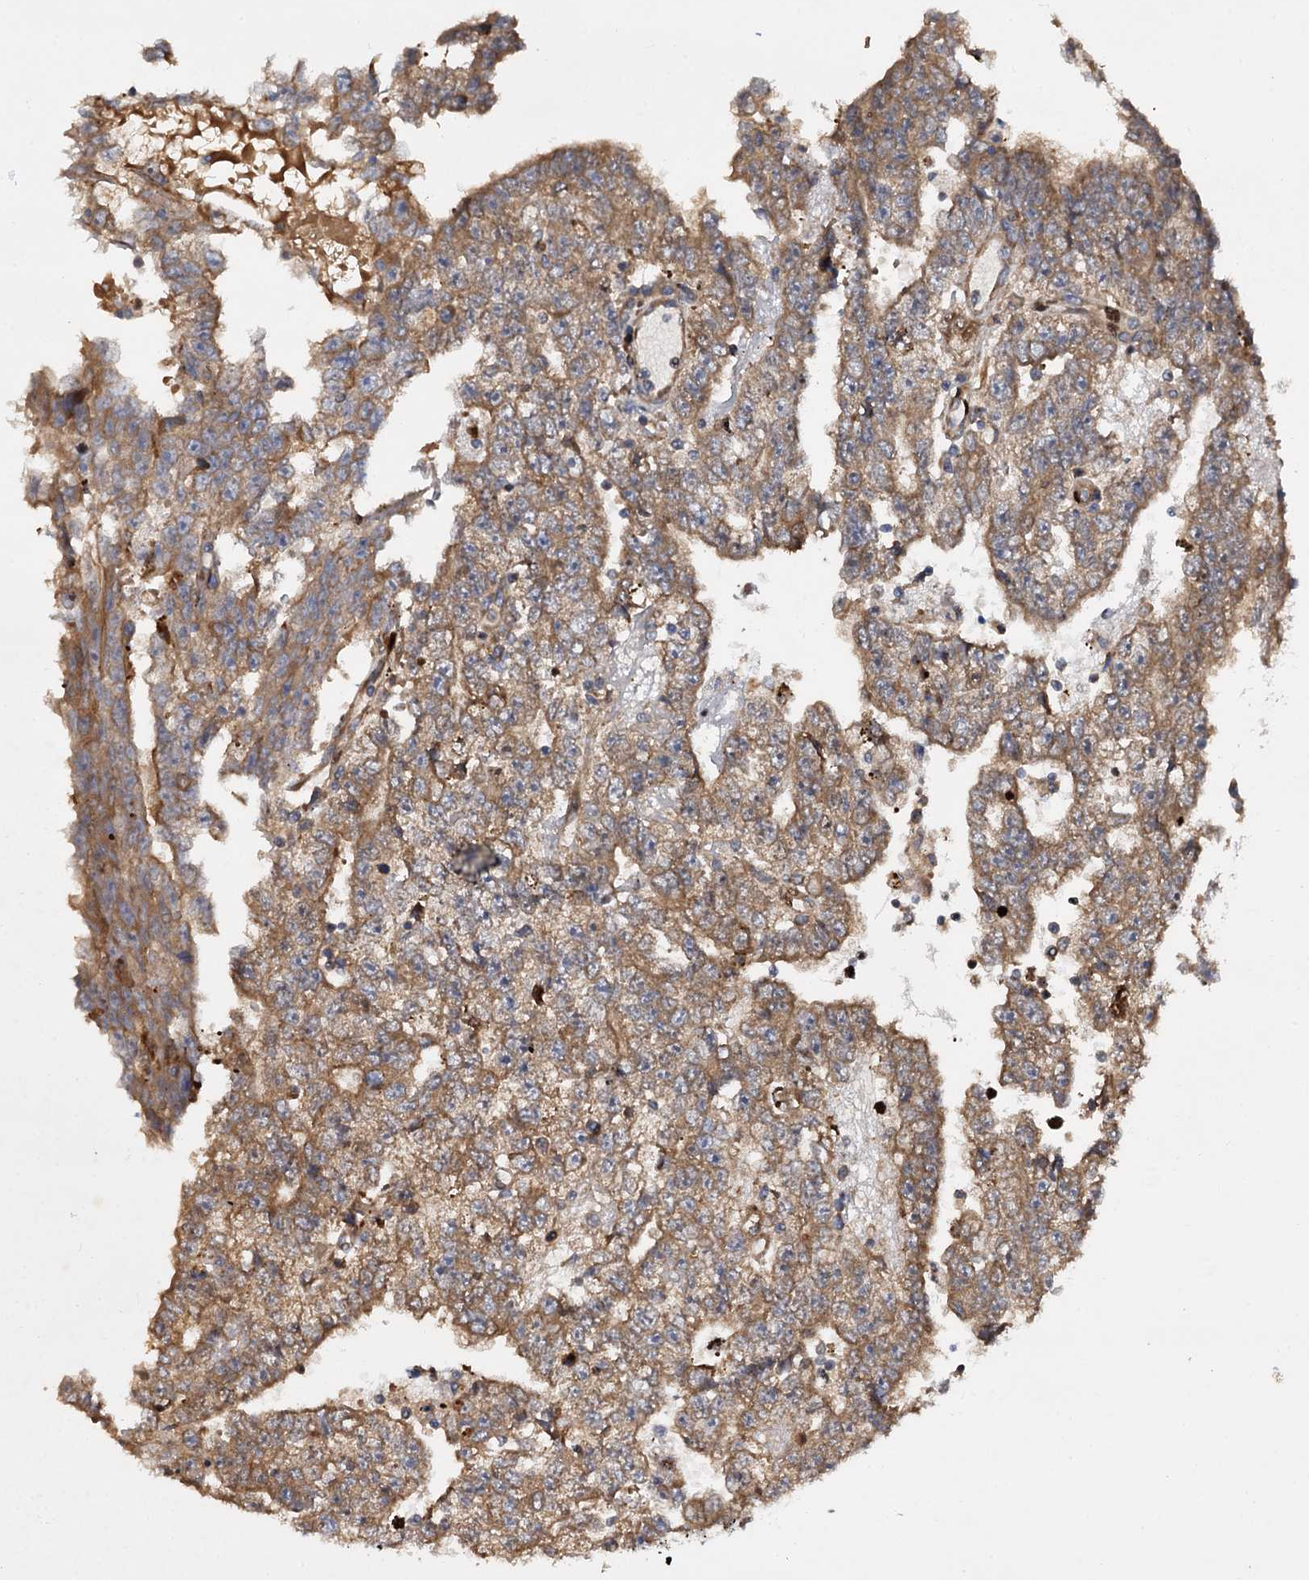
{"staining": {"intensity": "moderate", "quantity": ">75%", "location": "cytoplasmic/membranous"}, "tissue": "testis cancer", "cell_type": "Tumor cells", "image_type": "cancer", "snomed": [{"axis": "morphology", "description": "Carcinoma, Embryonal, NOS"}, {"axis": "topography", "description": "Testis"}], "caption": "Moderate cytoplasmic/membranous protein positivity is seen in about >75% of tumor cells in testis embryonal carcinoma. Using DAB (3,3'-diaminobenzidine) (brown) and hematoxylin (blue) stains, captured at high magnification using brightfield microscopy.", "gene": "ISM2", "patient": {"sex": "male", "age": 25}}